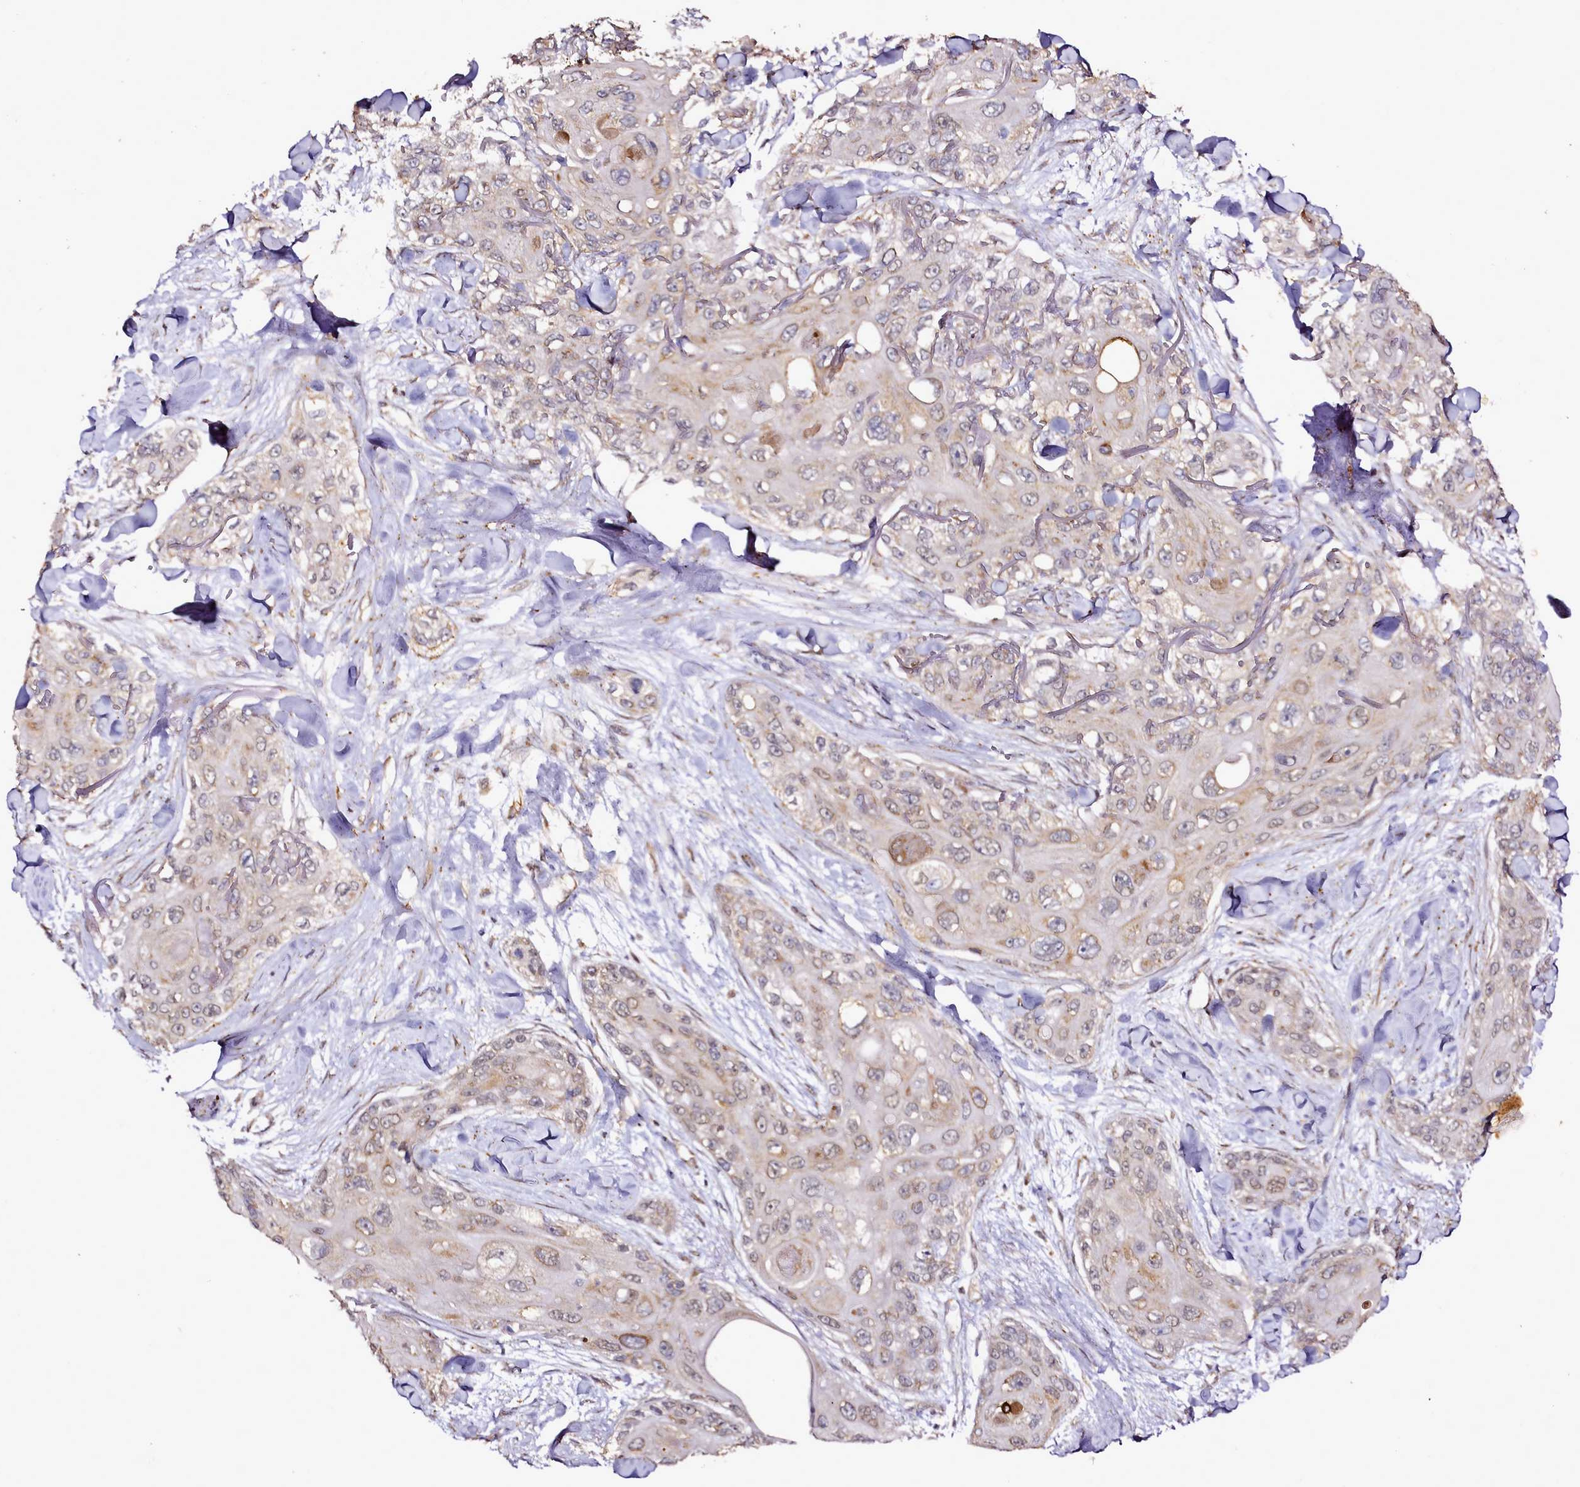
{"staining": {"intensity": "weak", "quantity": "<25%", "location": "cytoplasmic/membranous"}, "tissue": "skin cancer", "cell_type": "Tumor cells", "image_type": "cancer", "snomed": [{"axis": "morphology", "description": "Normal tissue, NOS"}, {"axis": "morphology", "description": "Squamous cell carcinoma, NOS"}, {"axis": "topography", "description": "Skin"}], "caption": "Squamous cell carcinoma (skin) stained for a protein using IHC reveals no expression tumor cells.", "gene": "EDIL3", "patient": {"sex": "male", "age": 72}}